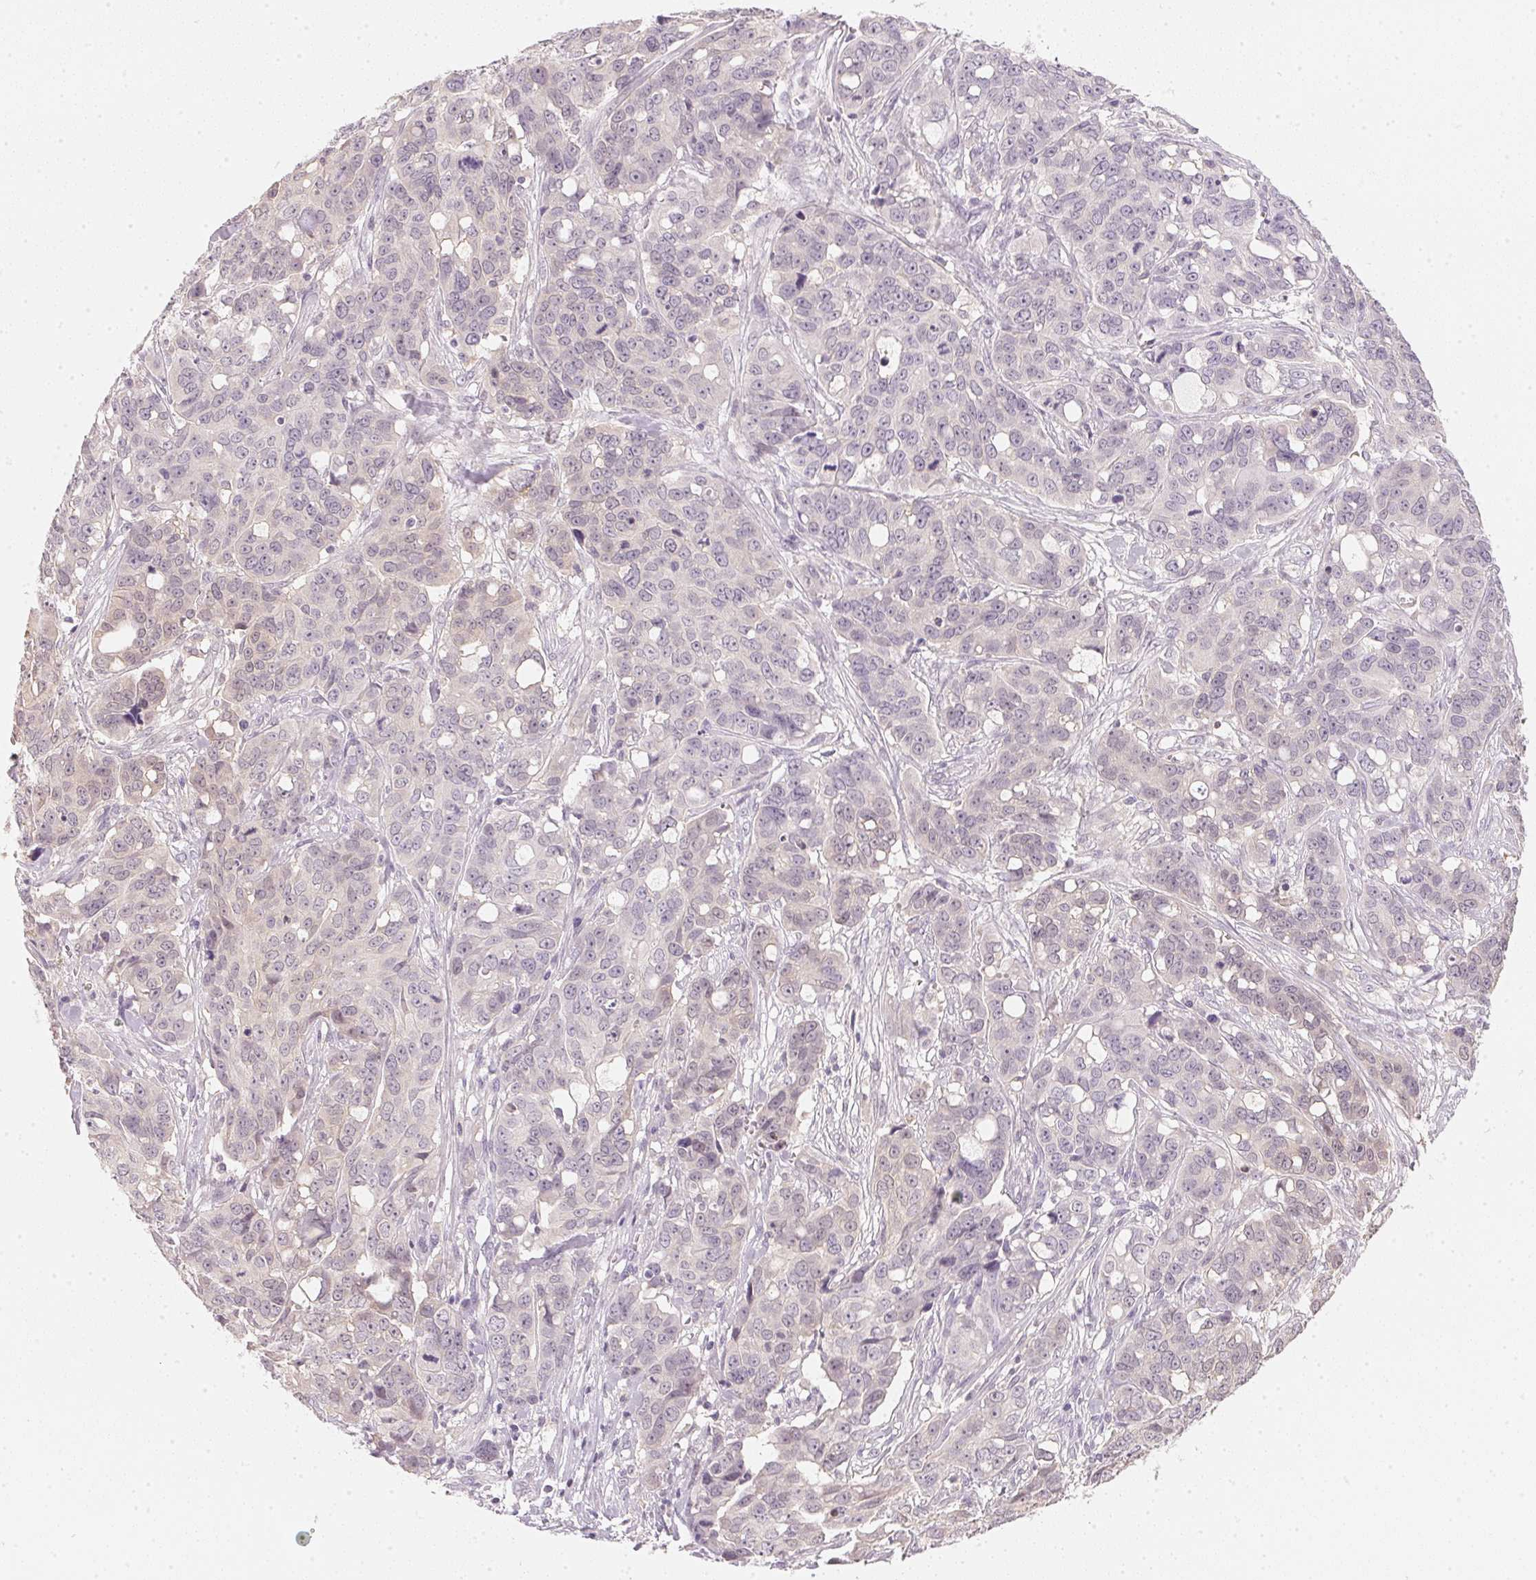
{"staining": {"intensity": "negative", "quantity": "none", "location": "none"}, "tissue": "ovarian cancer", "cell_type": "Tumor cells", "image_type": "cancer", "snomed": [{"axis": "morphology", "description": "Carcinoma, endometroid"}, {"axis": "topography", "description": "Ovary"}], "caption": "IHC image of ovarian cancer (endometroid carcinoma) stained for a protein (brown), which displays no expression in tumor cells.", "gene": "CFAP276", "patient": {"sex": "female", "age": 78}}